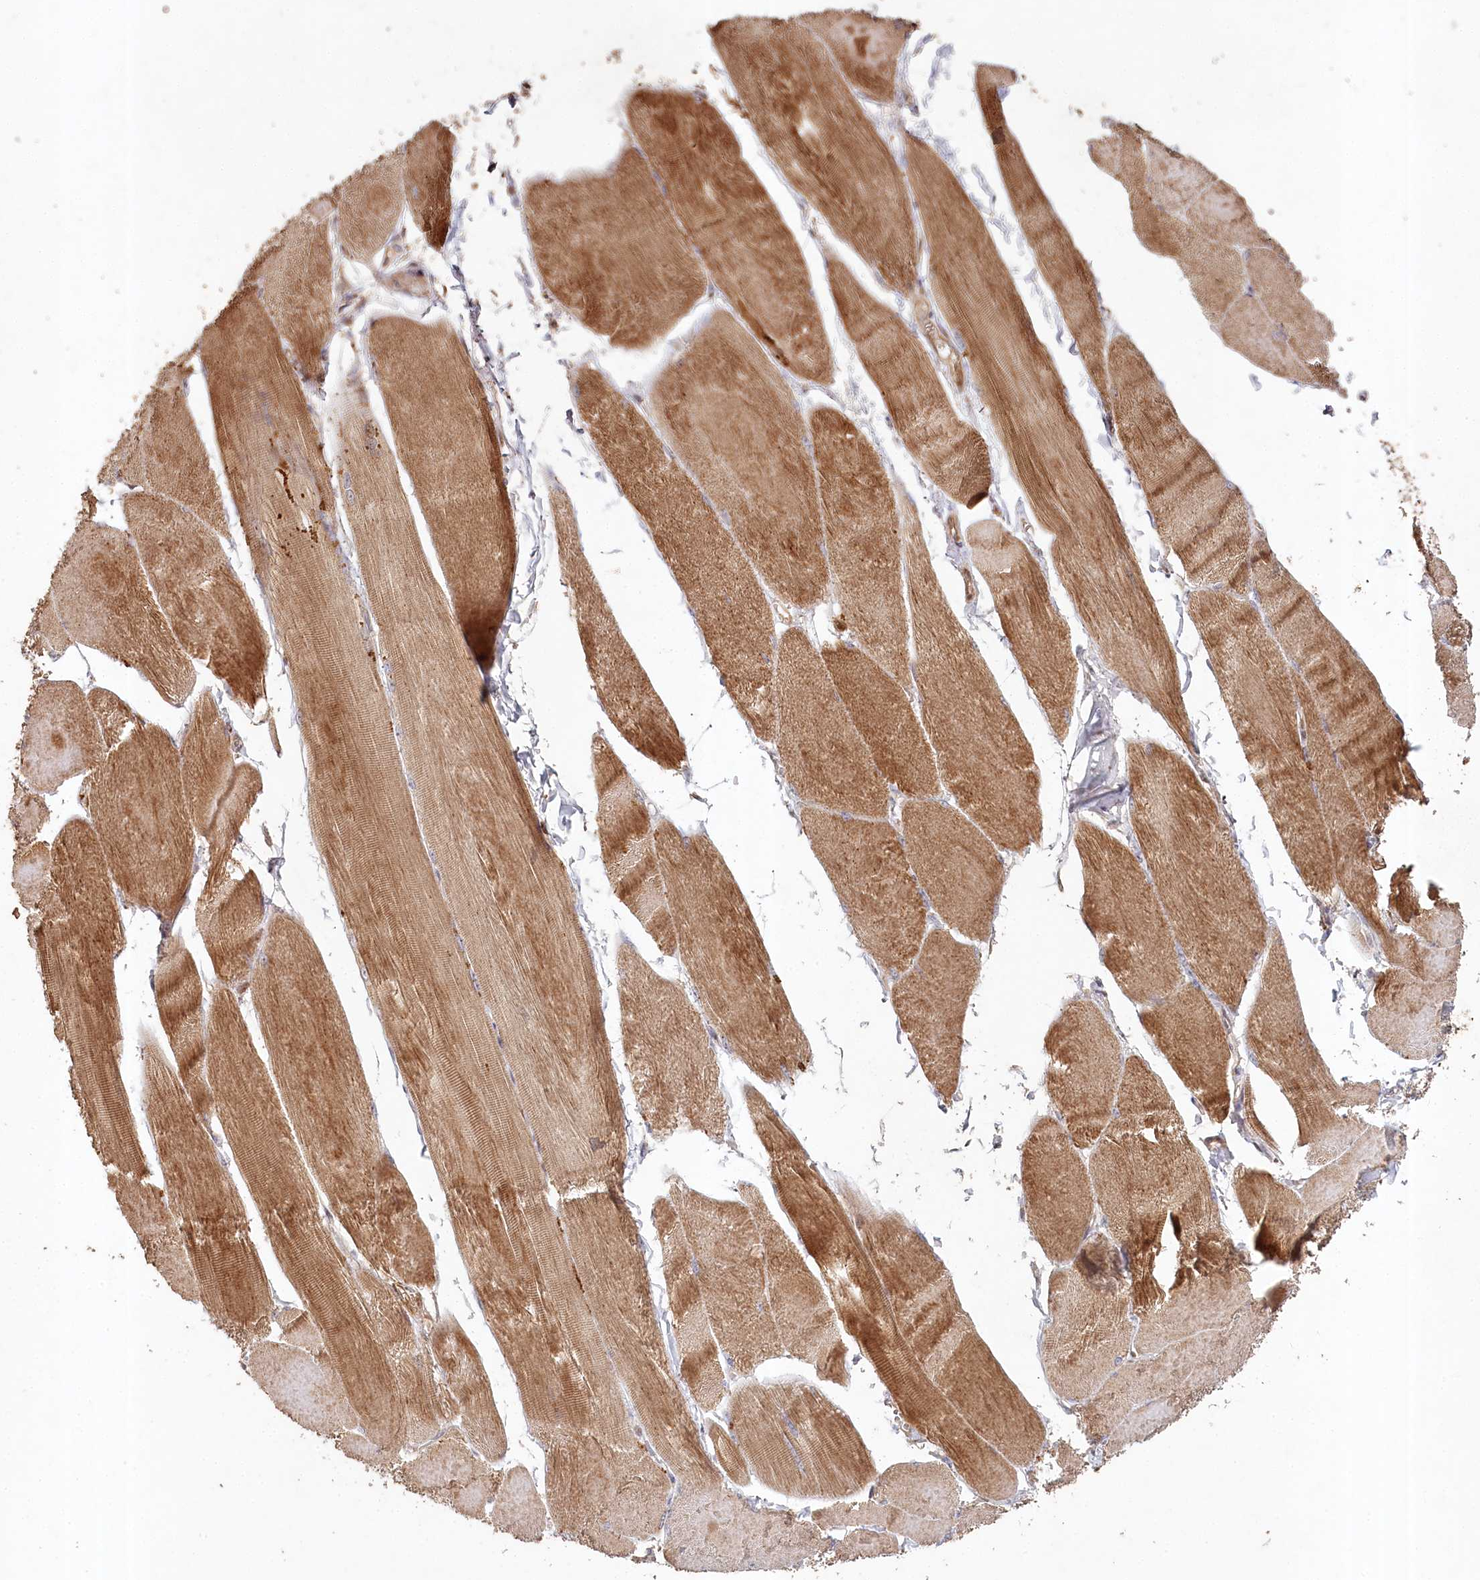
{"staining": {"intensity": "moderate", "quantity": ">75%", "location": "cytoplasmic/membranous"}, "tissue": "skeletal muscle", "cell_type": "Myocytes", "image_type": "normal", "snomed": [{"axis": "morphology", "description": "Normal tissue, NOS"}, {"axis": "morphology", "description": "Basal cell carcinoma"}, {"axis": "topography", "description": "Skeletal muscle"}], "caption": "This image displays immunohistochemistry (IHC) staining of unremarkable skeletal muscle, with medium moderate cytoplasmic/membranous expression in about >75% of myocytes.", "gene": "HAL", "patient": {"sex": "female", "age": 64}}